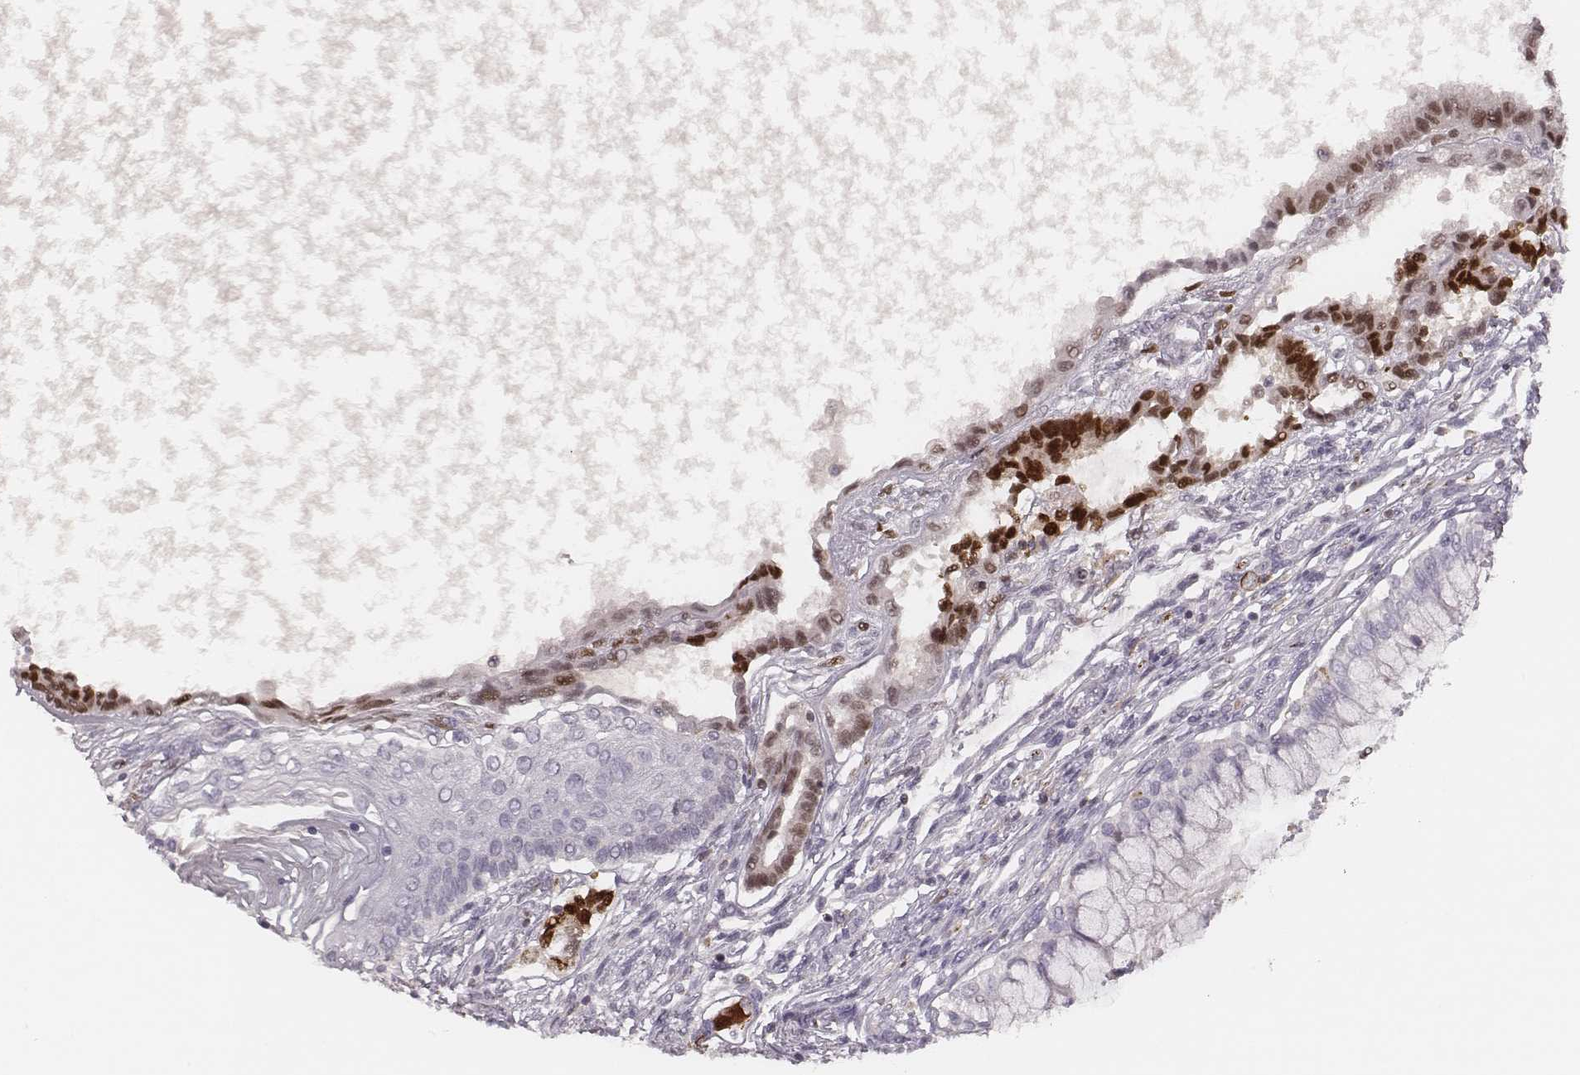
{"staining": {"intensity": "strong", "quantity": "25%-75%", "location": "nuclear"}, "tissue": "testis cancer", "cell_type": "Tumor cells", "image_type": "cancer", "snomed": [{"axis": "morphology", "description": "Carcinoma, Embryonal, NOS"}, {"axis": "topography", "description": "Testis"}], "caption": "Protein expression by IHC shows strong nuclear staining in about 25%-75% of tumor cells in testis embryonal carcinoma.", "gene": "MSX1", "patient": {"sex": "male", "age": 37}}